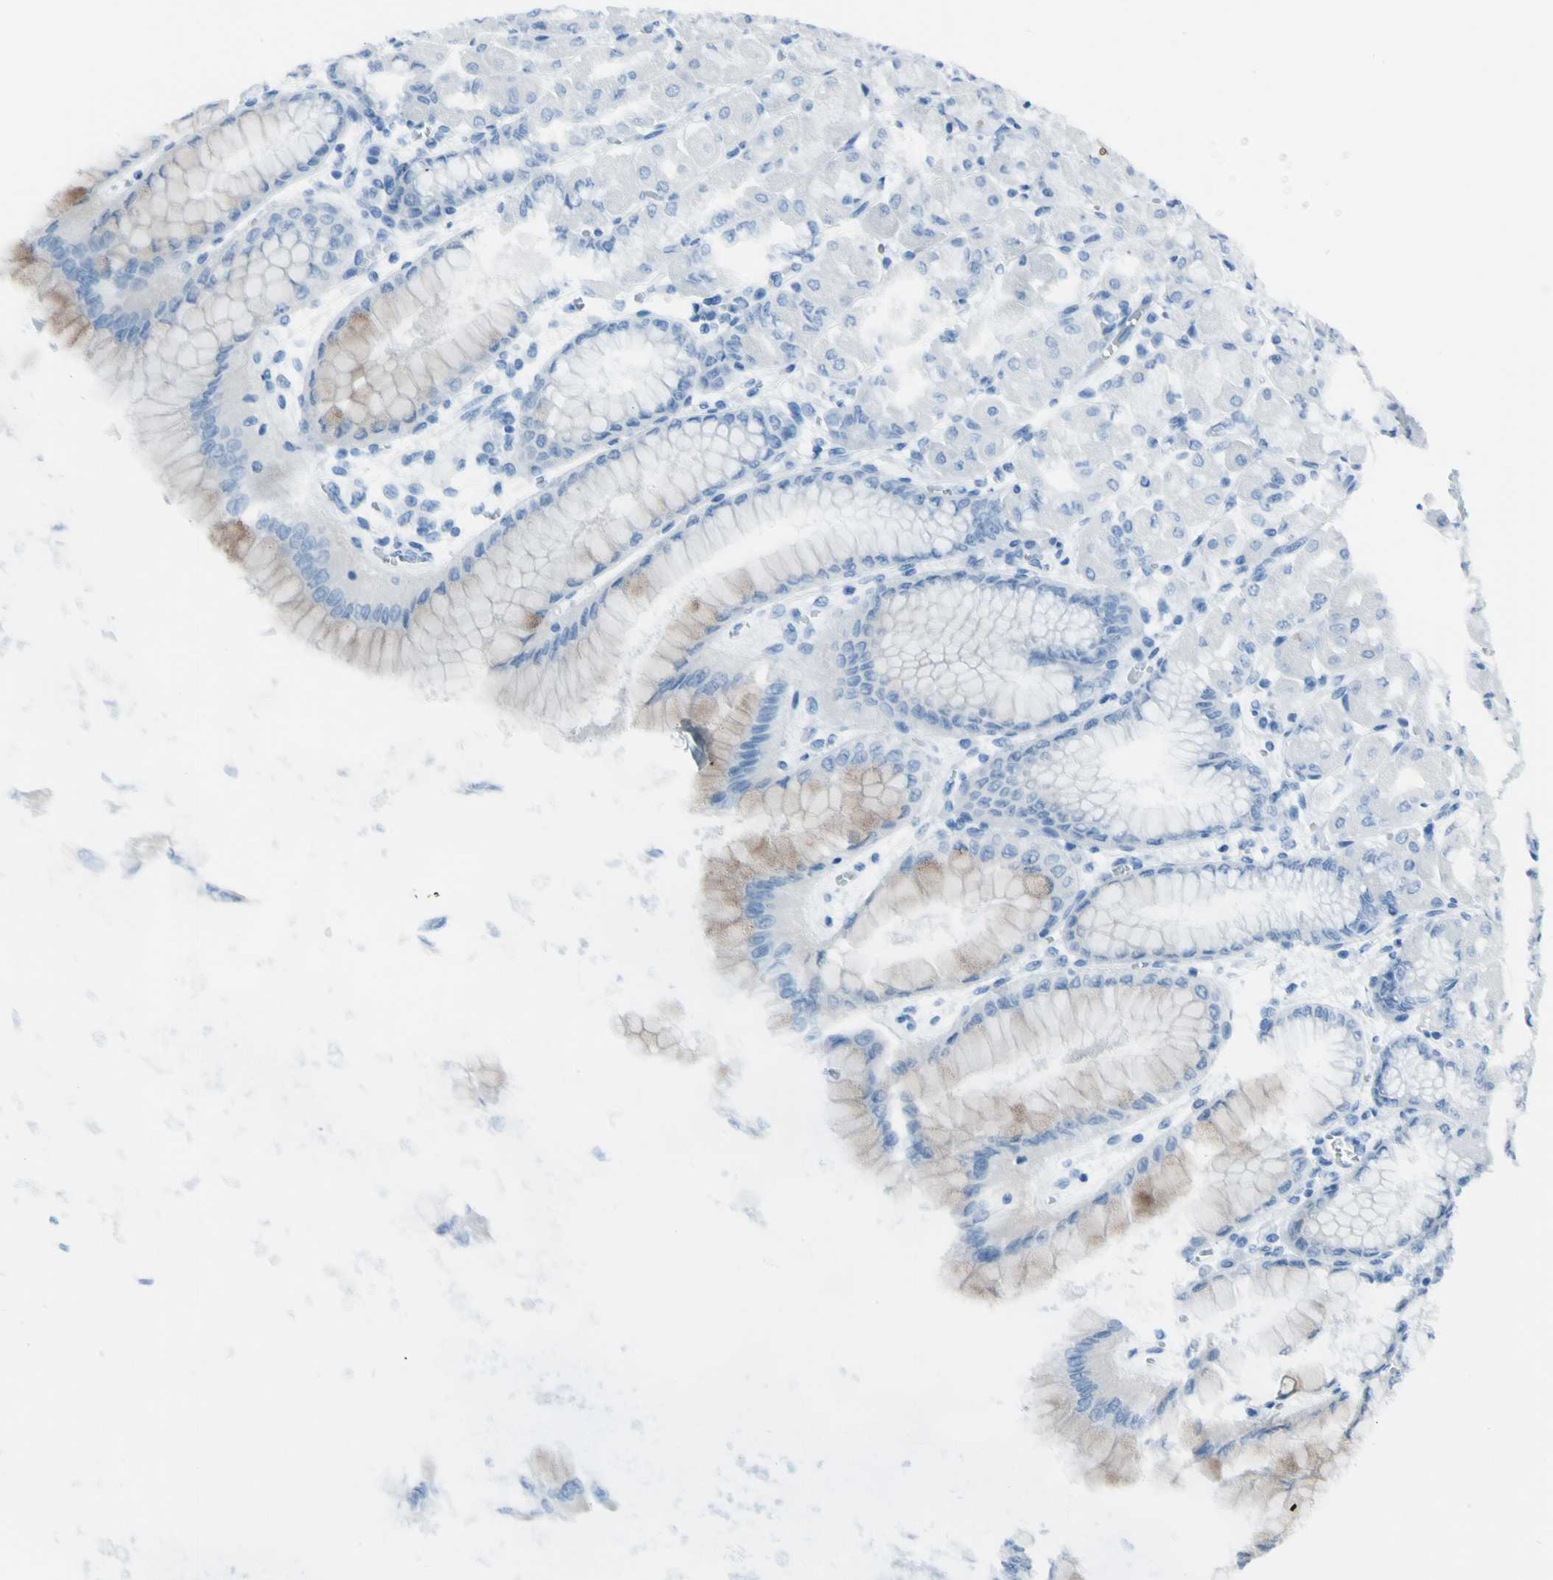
{"staining": {"intensity": "weak", "quantity": "<25%", "location": "cytoplasmic/membranous"}, "tissue": "stomach", "cell_type": "Glandular cells", "image_type": "normal", "snomed": [{"axis": "morphology", "description": "Normal tissue, NOS"}, {"axis": "topography", "description": "Stomach, upper"}], "caption": "IHC of unremarkable stomach exhibits no expression in glandular cells. (Brightfield microscopy of DAB immunohistochemistry (IHC) at high magnification).", "gene": "AFP", "patient": {"sex": "female", "age": 56}}